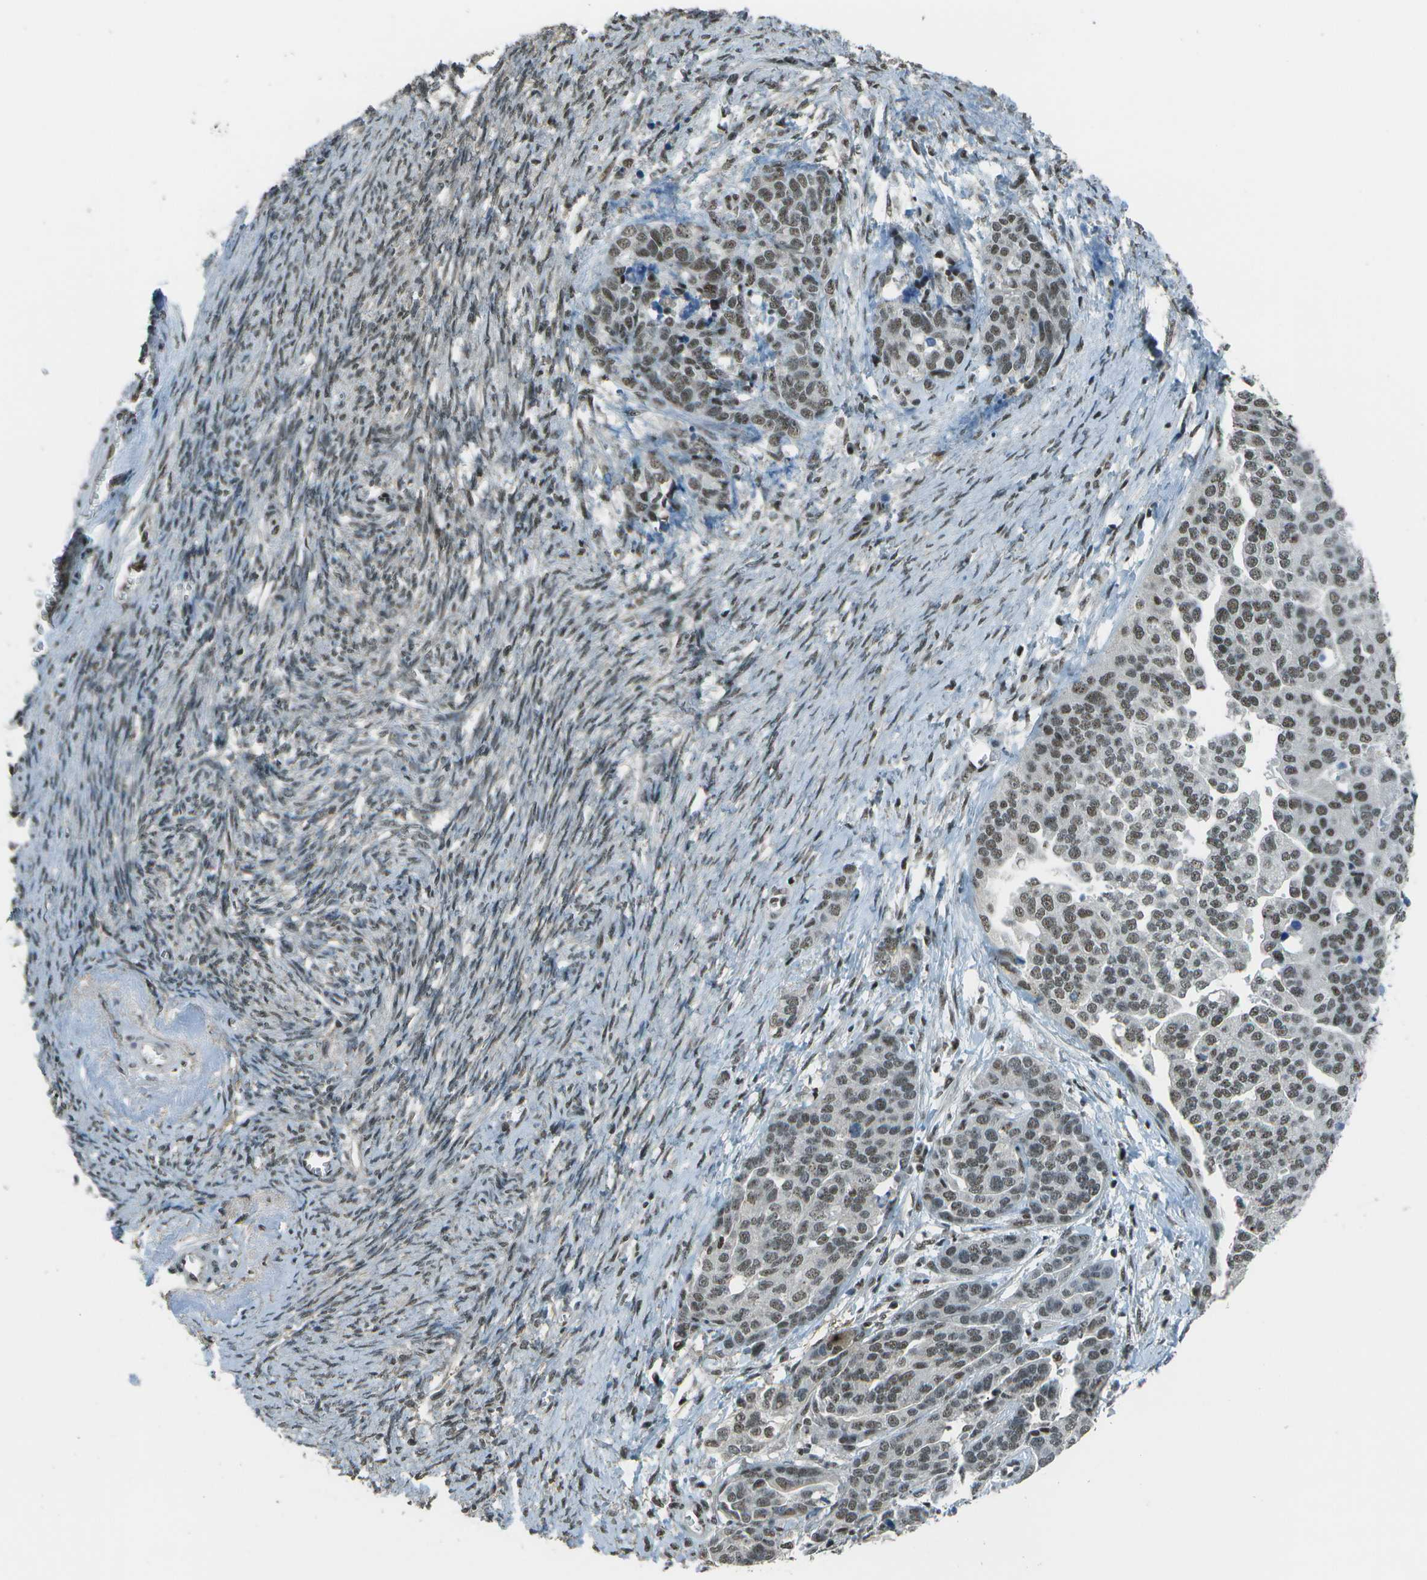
{"staining": {"intensity": "moderate", "quantity": ">75%", "location": "nuclear"}, "tissue": "ovarian cancer", "cell_type": "Tumor cells", "image_type": "cancer", "snomed": [{"axis": "morphology", "description": "Cystadenocarcinoma, serous, NOS"}, {"axis": "topography", "description": "Ovary"}], "caption": "Immunohistochemistry (IHC) of ovarian serous cystadenocarcinoma reveals medium levels of moderate nuclear positivity in about >75% of tumor cells.", "gene": "DEPDC1", "patient": {"sex": "female", "age": 44}}